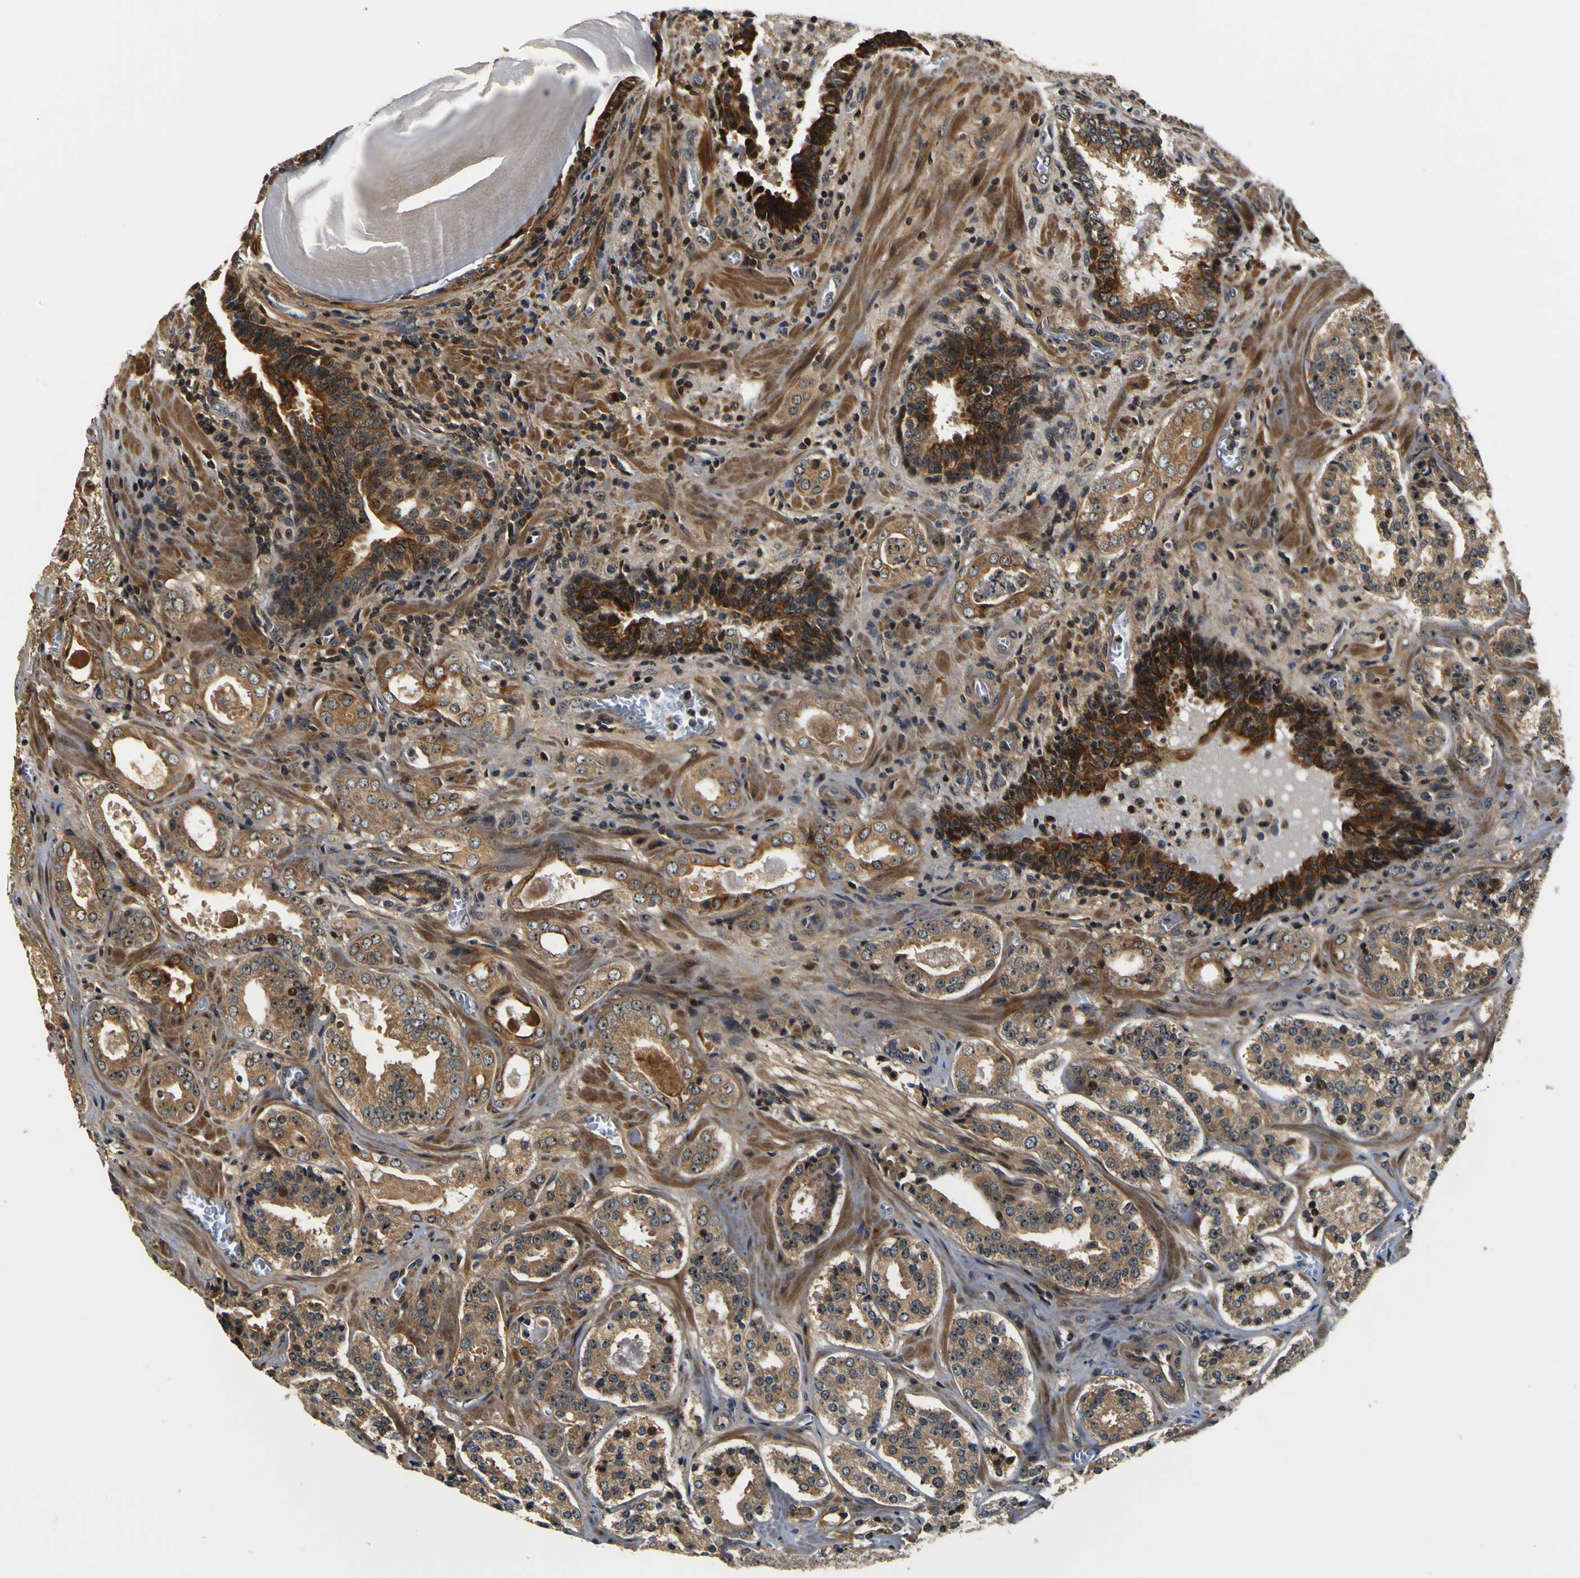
{"staining": {"intensity": "moderate", "quantity": ">75%", "location": "cytoplasmic/membranous,nuclear"}, "tissue": "prostate cancer", "cell_type": "Tumor cells", "image_type": "cancer", "snomed": [{"axis": "morphology", "description": "Adenocarcinoma, High grade"}, {"axis": "topography", "description": "Prostate"}], "caption": "The image exhibits a brown stain indicating the presence of a protein in the cytoplasmic/membranous and nuclear of tumor cells in prostate adenocarcinoma (high-grade). (Stains: DAB in brown, nuclei in blue, Microscopy: brightfield microscopy at high magnification).", "gene": "LRP4", "patient": {"sex": "male", "age": 60}}